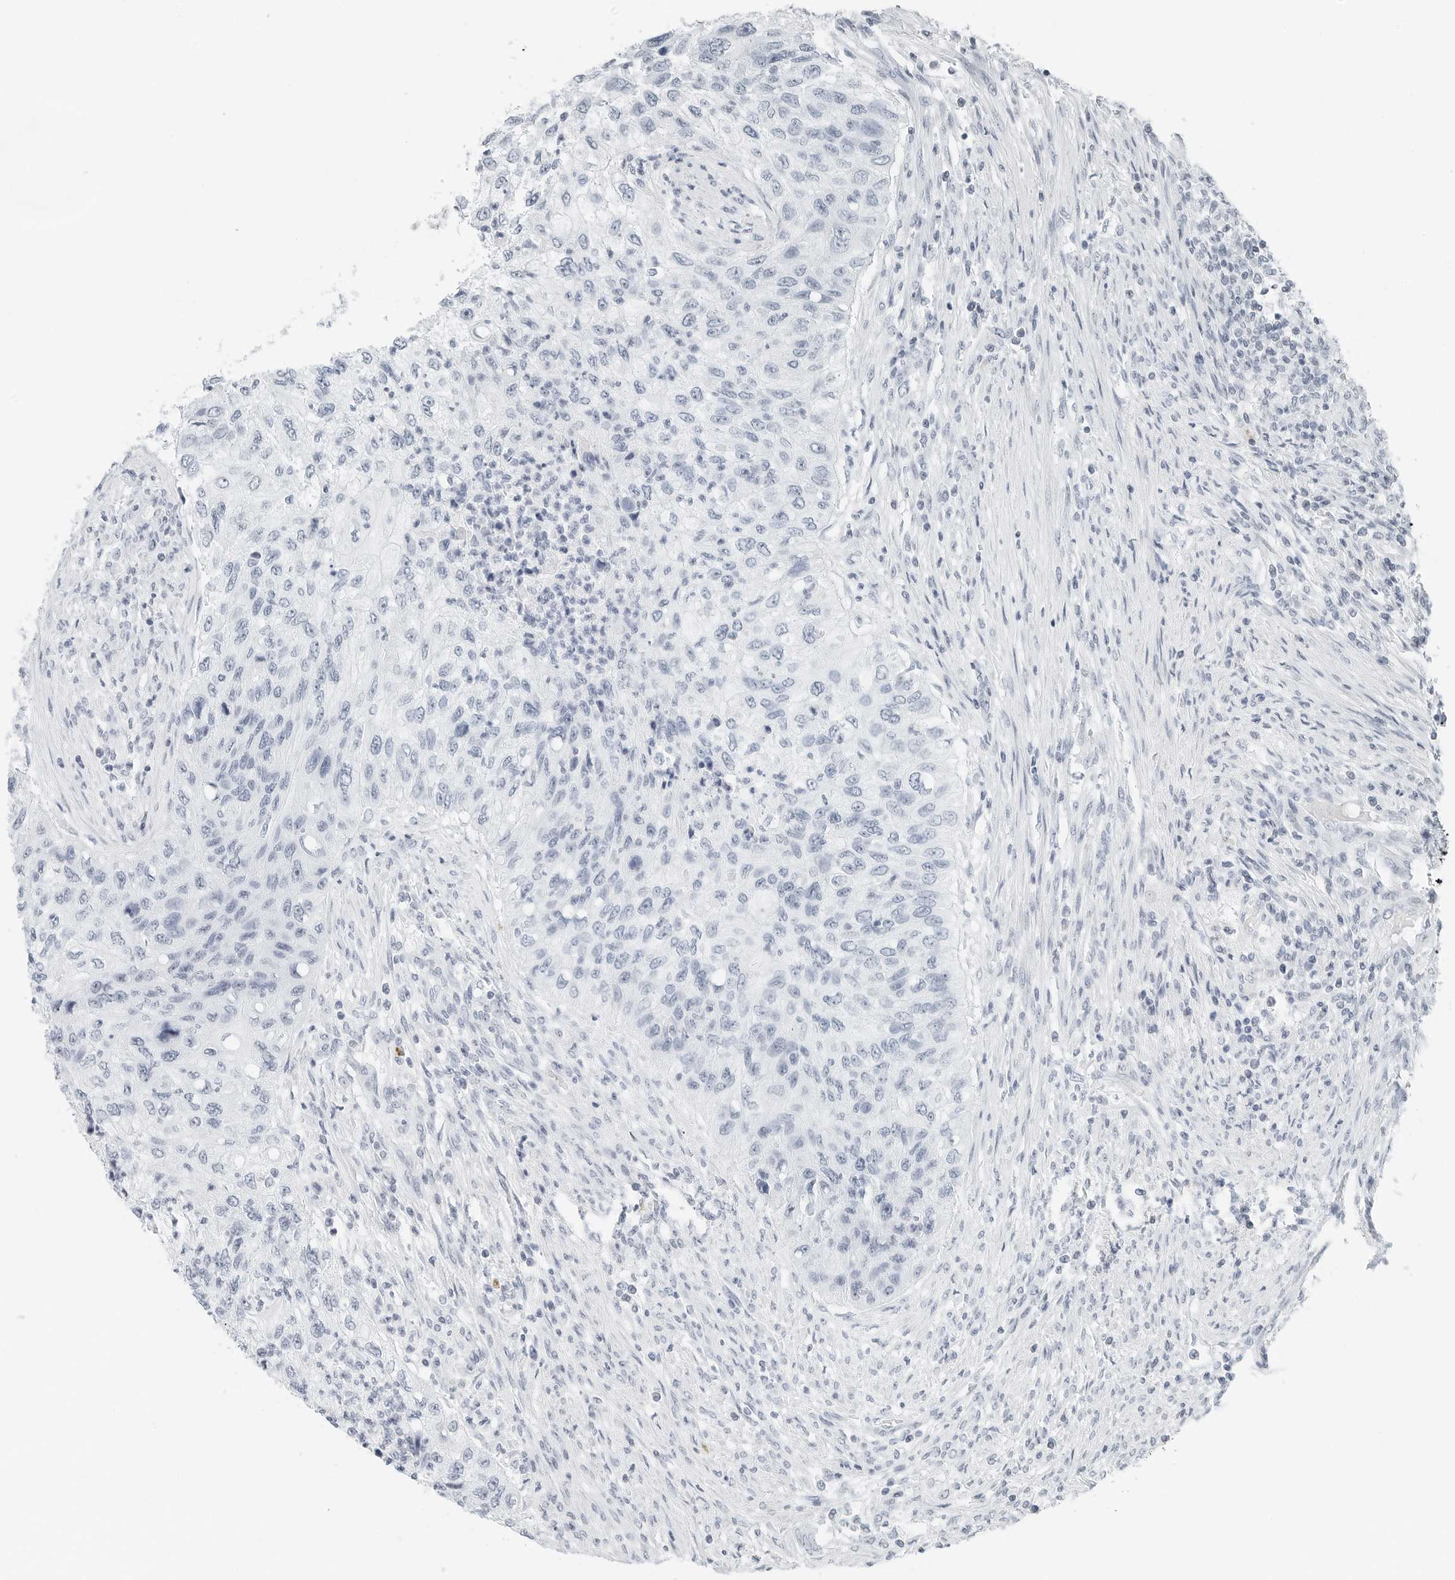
{"staining": {"intensity": "negative", "quantity": "none", "location": "none"}, "tissue": "urothelial cancer", "cell_type": "Tumor cells", "image_type": "cancer", "snomed": [{"axis": "morphology", "description": "Urothelial carcinoma, High grade"}, {"axis": "topography", "description": "Urinary bladder"}], "caption": "Immunohistochemical staining of urothelial cancer reveals no significant expression in tumor cells. (Immunohistochemistry (ihc), brightfield microscopy, high magnification).", "gene": "NTMT2", "patient": {"sex": "female", "age": 60}}